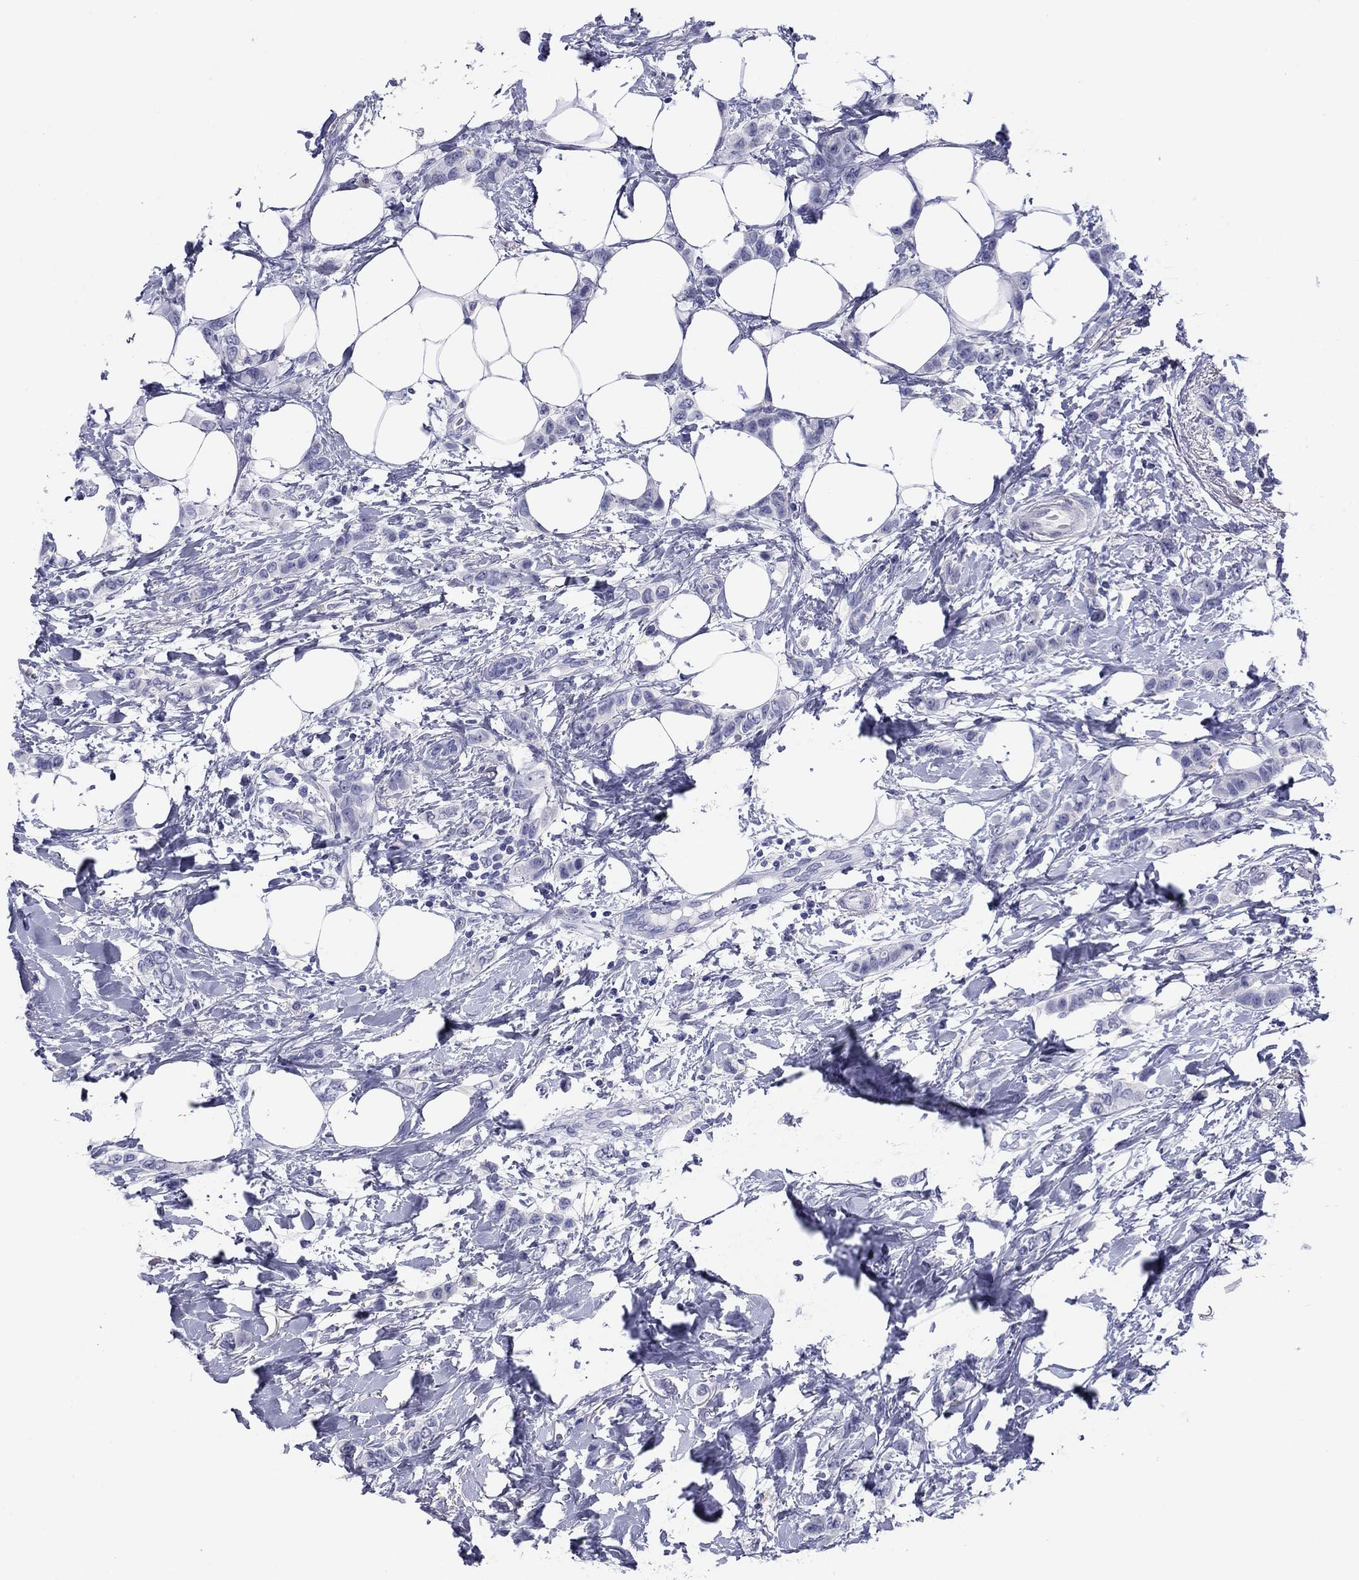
{"staining": {"intensity": "negative", "quantity": "none", "location": "none"}, "tissue": "breast cancer", "cell_type": "Tumor cells", "image_type": "cancer", "snomed": [{"axis": "morphology", "description": "Lobular carcinoma"}, {"axis": "topography", "description": "Breast"}], "caption": "Immunohistochemistry of lobular carcinoma (breast) shows no staining in tumor cells.", "gene": "TCFL5", "patient": {"sex": "female", "age": 66}}